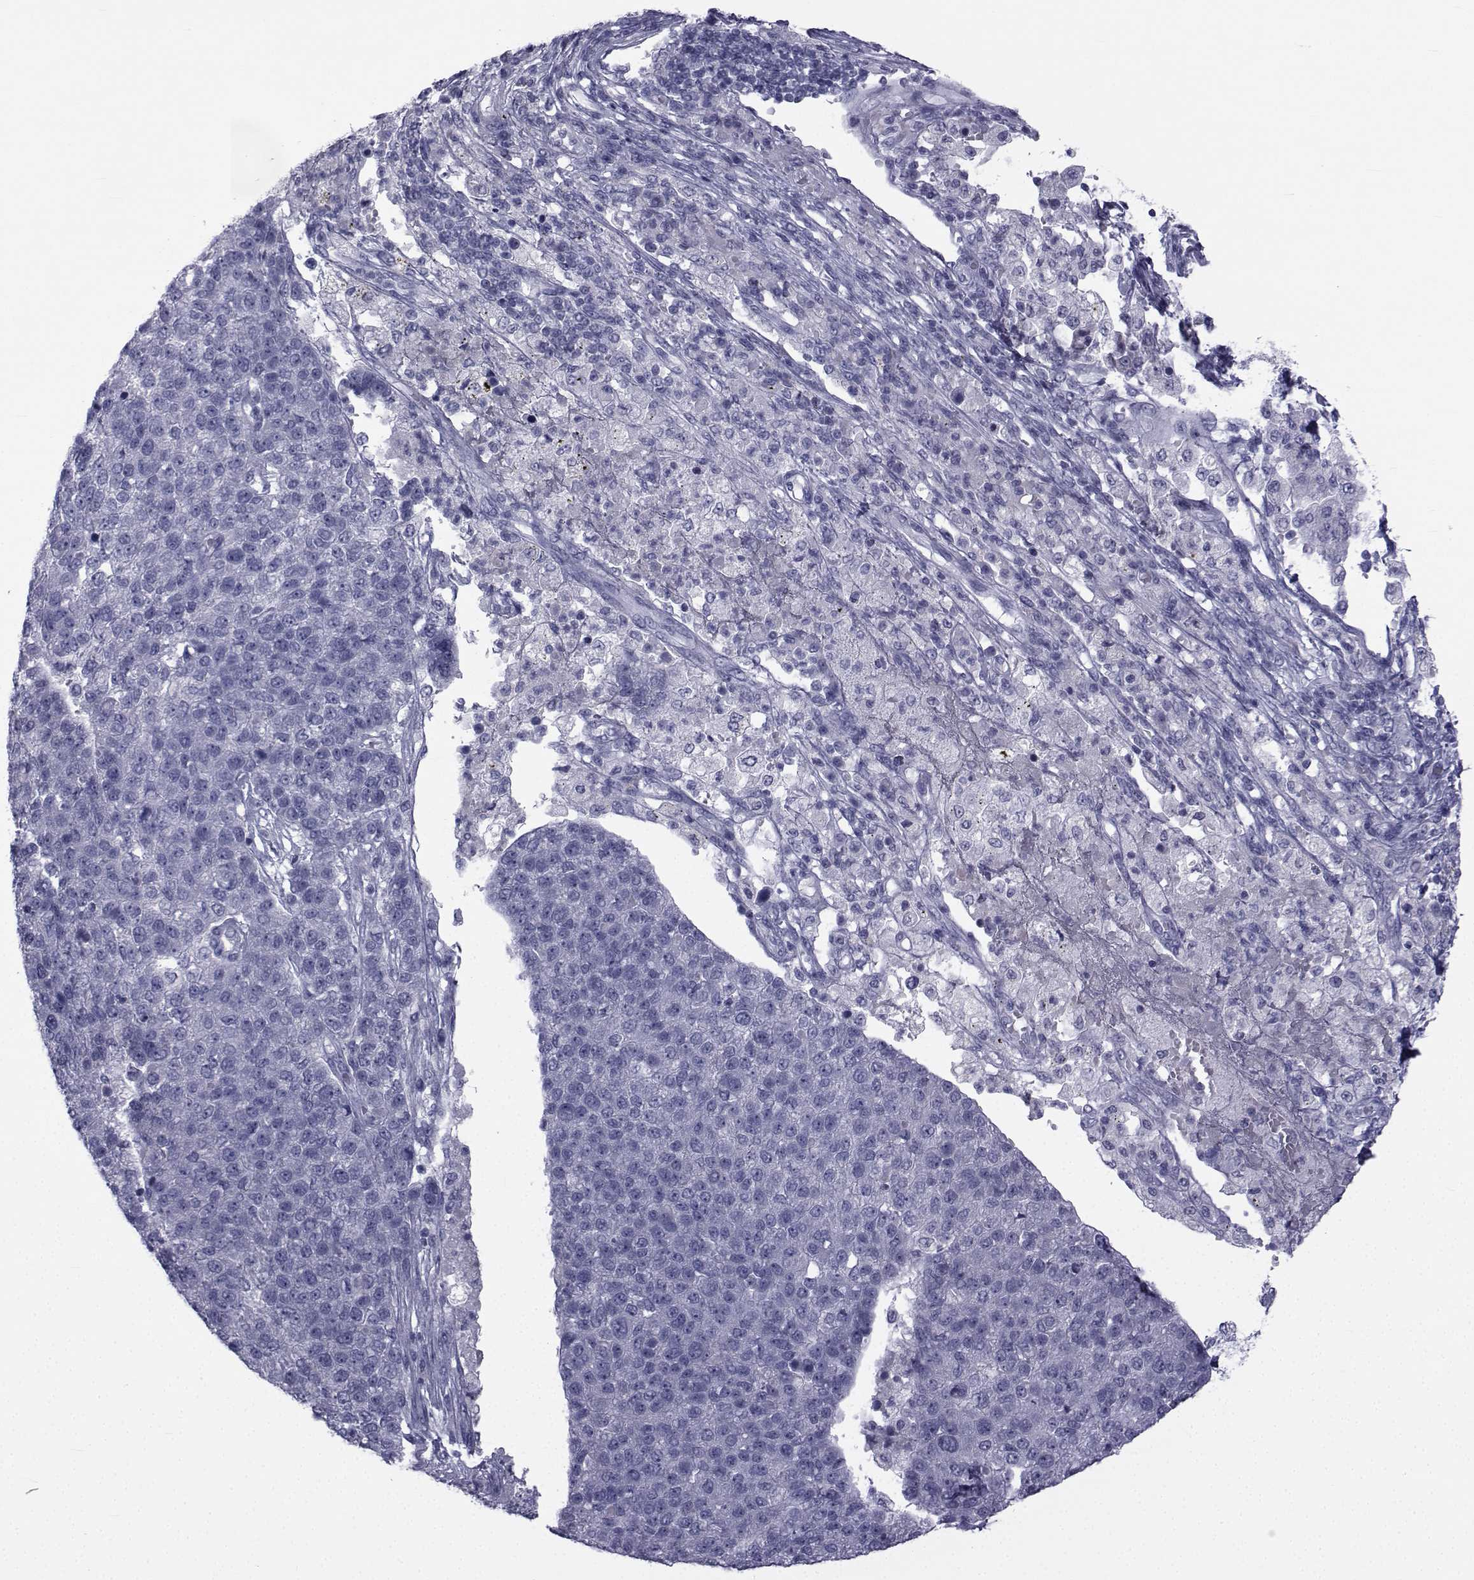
{"staining": {"intensity": "negative", "quantity": "none", "location": "none"}, "tissue": "pancreatic cancer", "cell_type": "Tumor cells", "image_type": "cancer", "snomed": [{"axis": "morphology", "description": "Adenocarcinoma, NOS"}, {"axis": "topography", "description": "Pancreas"}], "caption": "Tumor cells are negative for brown protein staining in pancreatic cancer (adenocarcinoma).", "gene": "FDXR", "patient": {"sex": "female", "age": 61}}